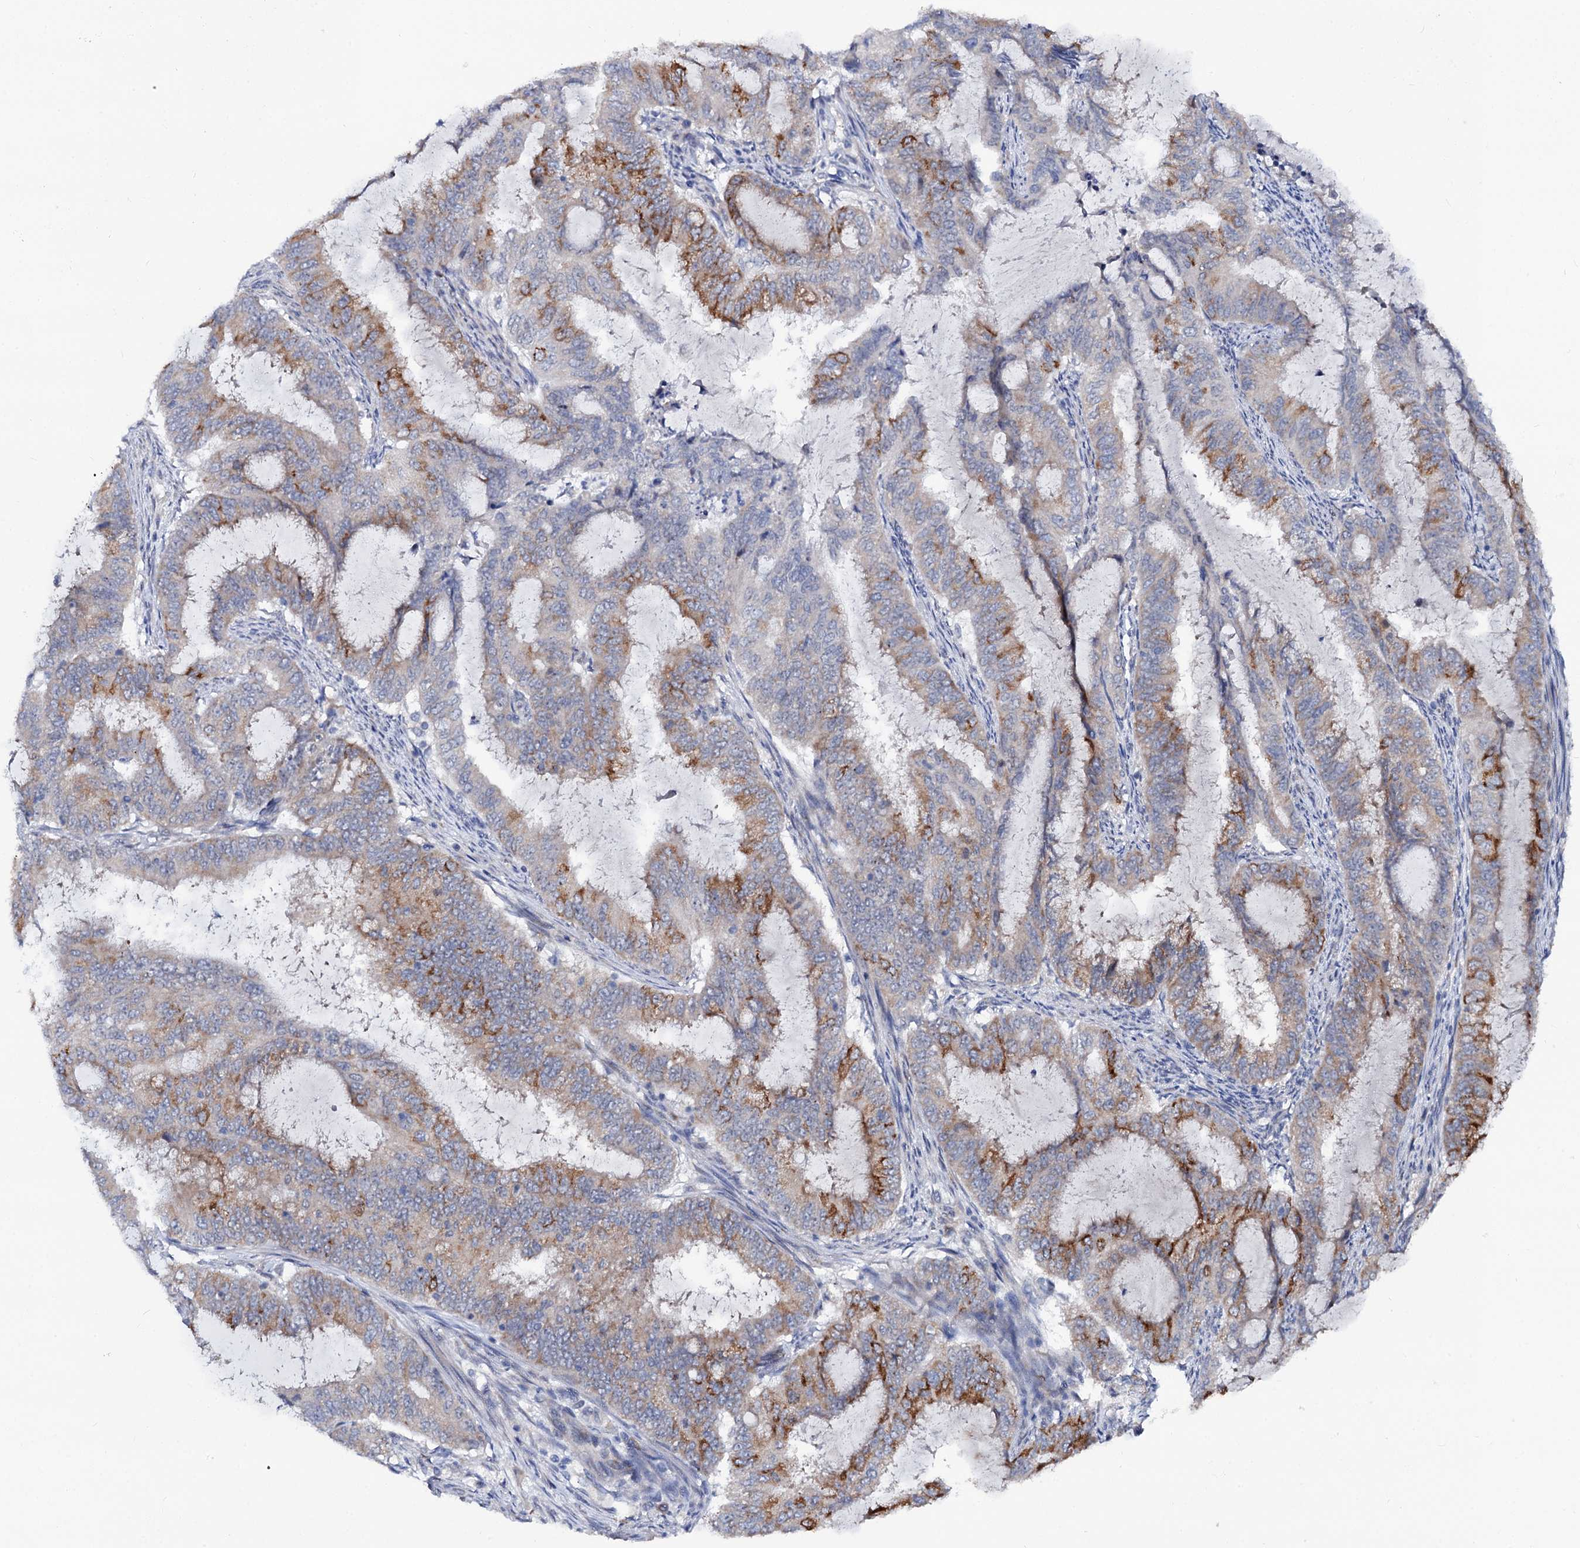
{"staining": {"intensity": "moderate", "quantity": "25%-75%", "location": "cytoplasmic/membranous"}, "tissue": "endometrial cancer", "cell_type": "Tumor cells", "image_type": "cancer", "snomed": [{"axis": "morphology", "description": "Adenocarcinoma, NOS"}, {"axis": "topography", "description": "Endometrium"}], "caption": "A histopathology image of adenocarcinoma (endometrial) stained for a protein reveals moderate cytoplasmic/membranous brown staining in tumor cells.", "gene": "CAPRIN2", "patient": {"sex": "female", "age": 51}}